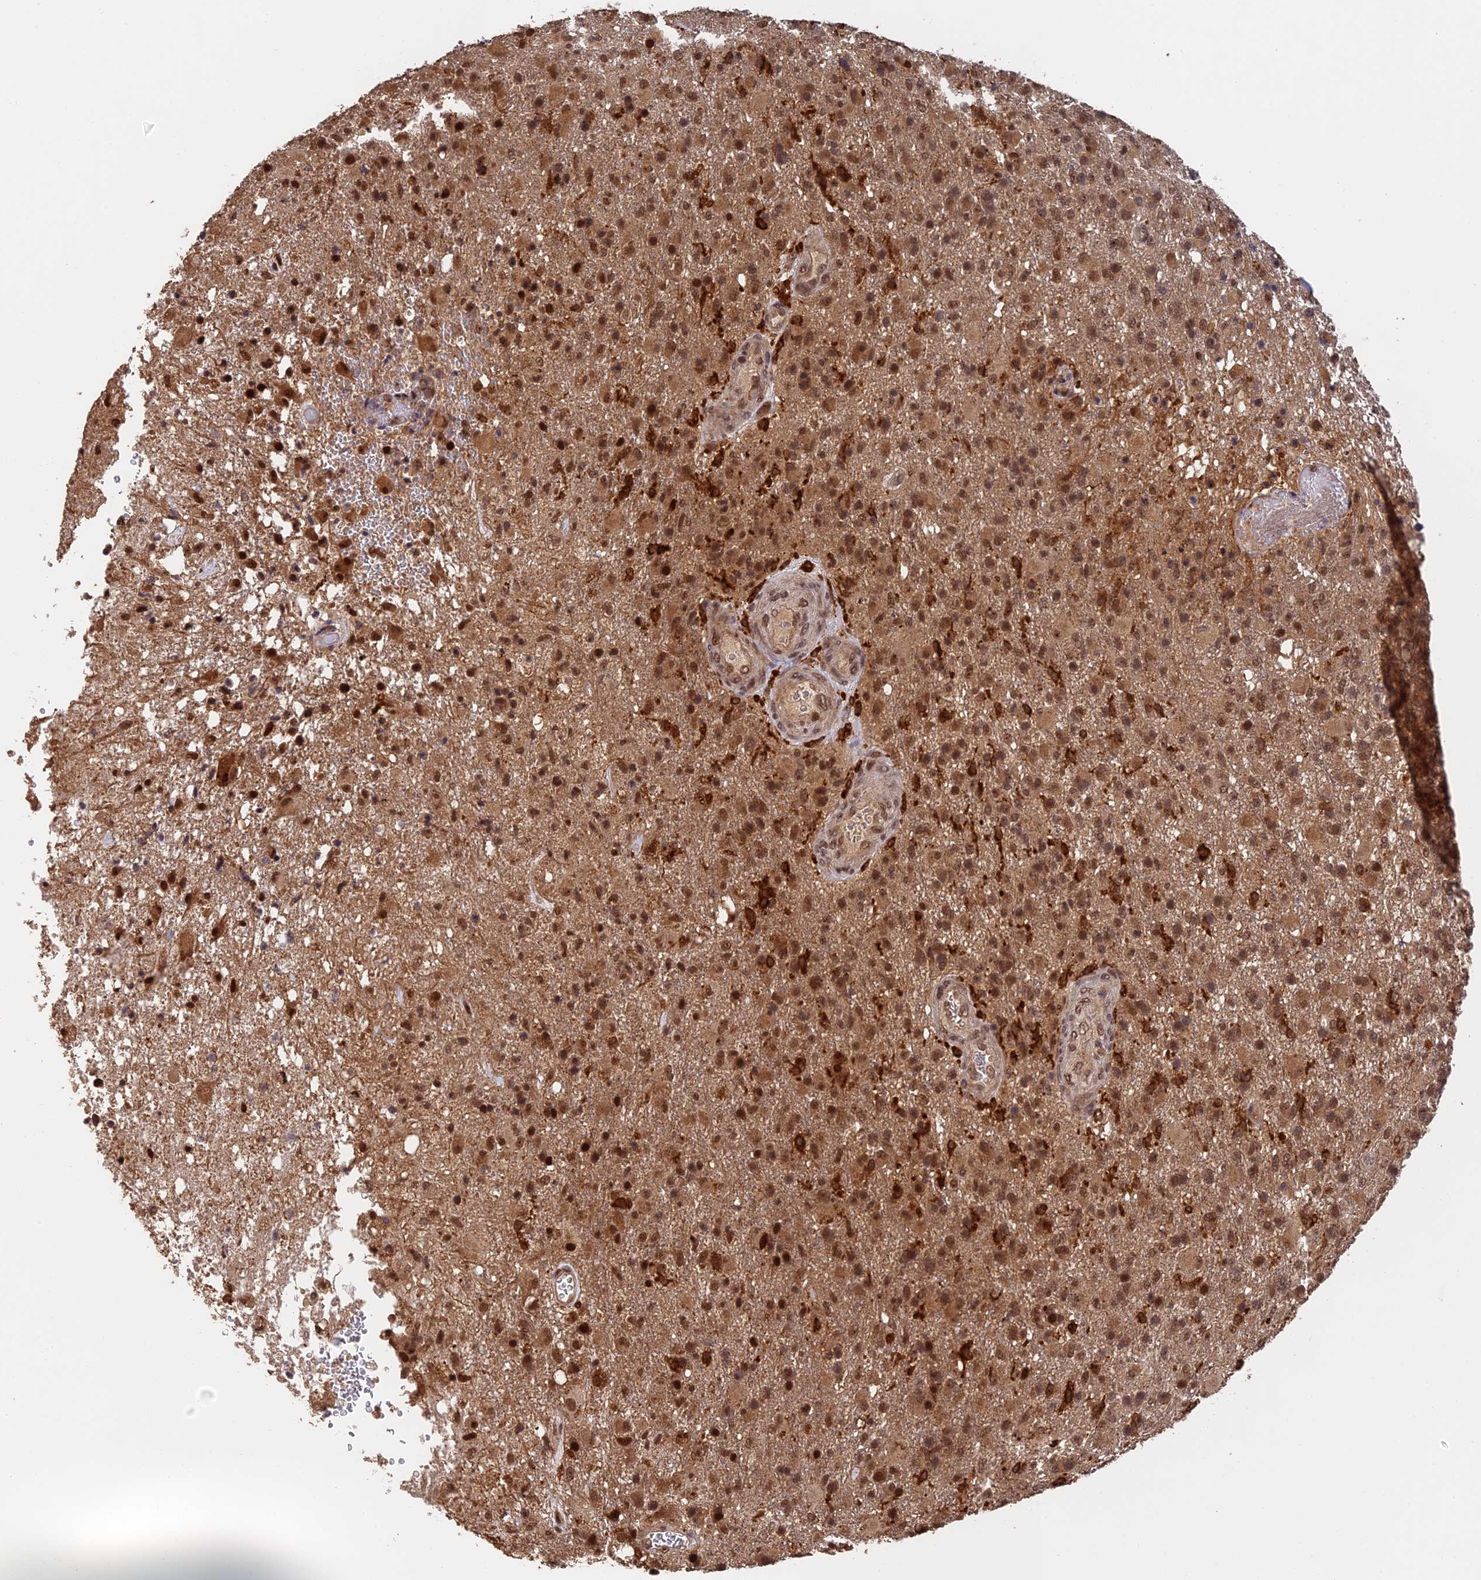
{"staining": {"intensity": "moderate", "quantity": ">75%", "location": "cytoplasmic/membranous,nuclear"}, "tissue": "glioma", "cell_type": "Tumor cells", "image_type": "cancer", "snomed": [{"axis": "morphology", "description": "Glioma, malignant, High grade"}, {"axis": "topography", "description": "Brain"}], "caption": "Immunohistochemistry (DAB) staining of glioma exhibits moderate cytoplasmic/membranous and nuclear protein positivity in about >75% of tumor cells. The staining is performed using DAB brown chromogen to label protein expression. The nuclei are counter-stained blue using hematoxylin.", "gene": "OSBPL1A", "patient": {"sex": "female", "age": 74}}